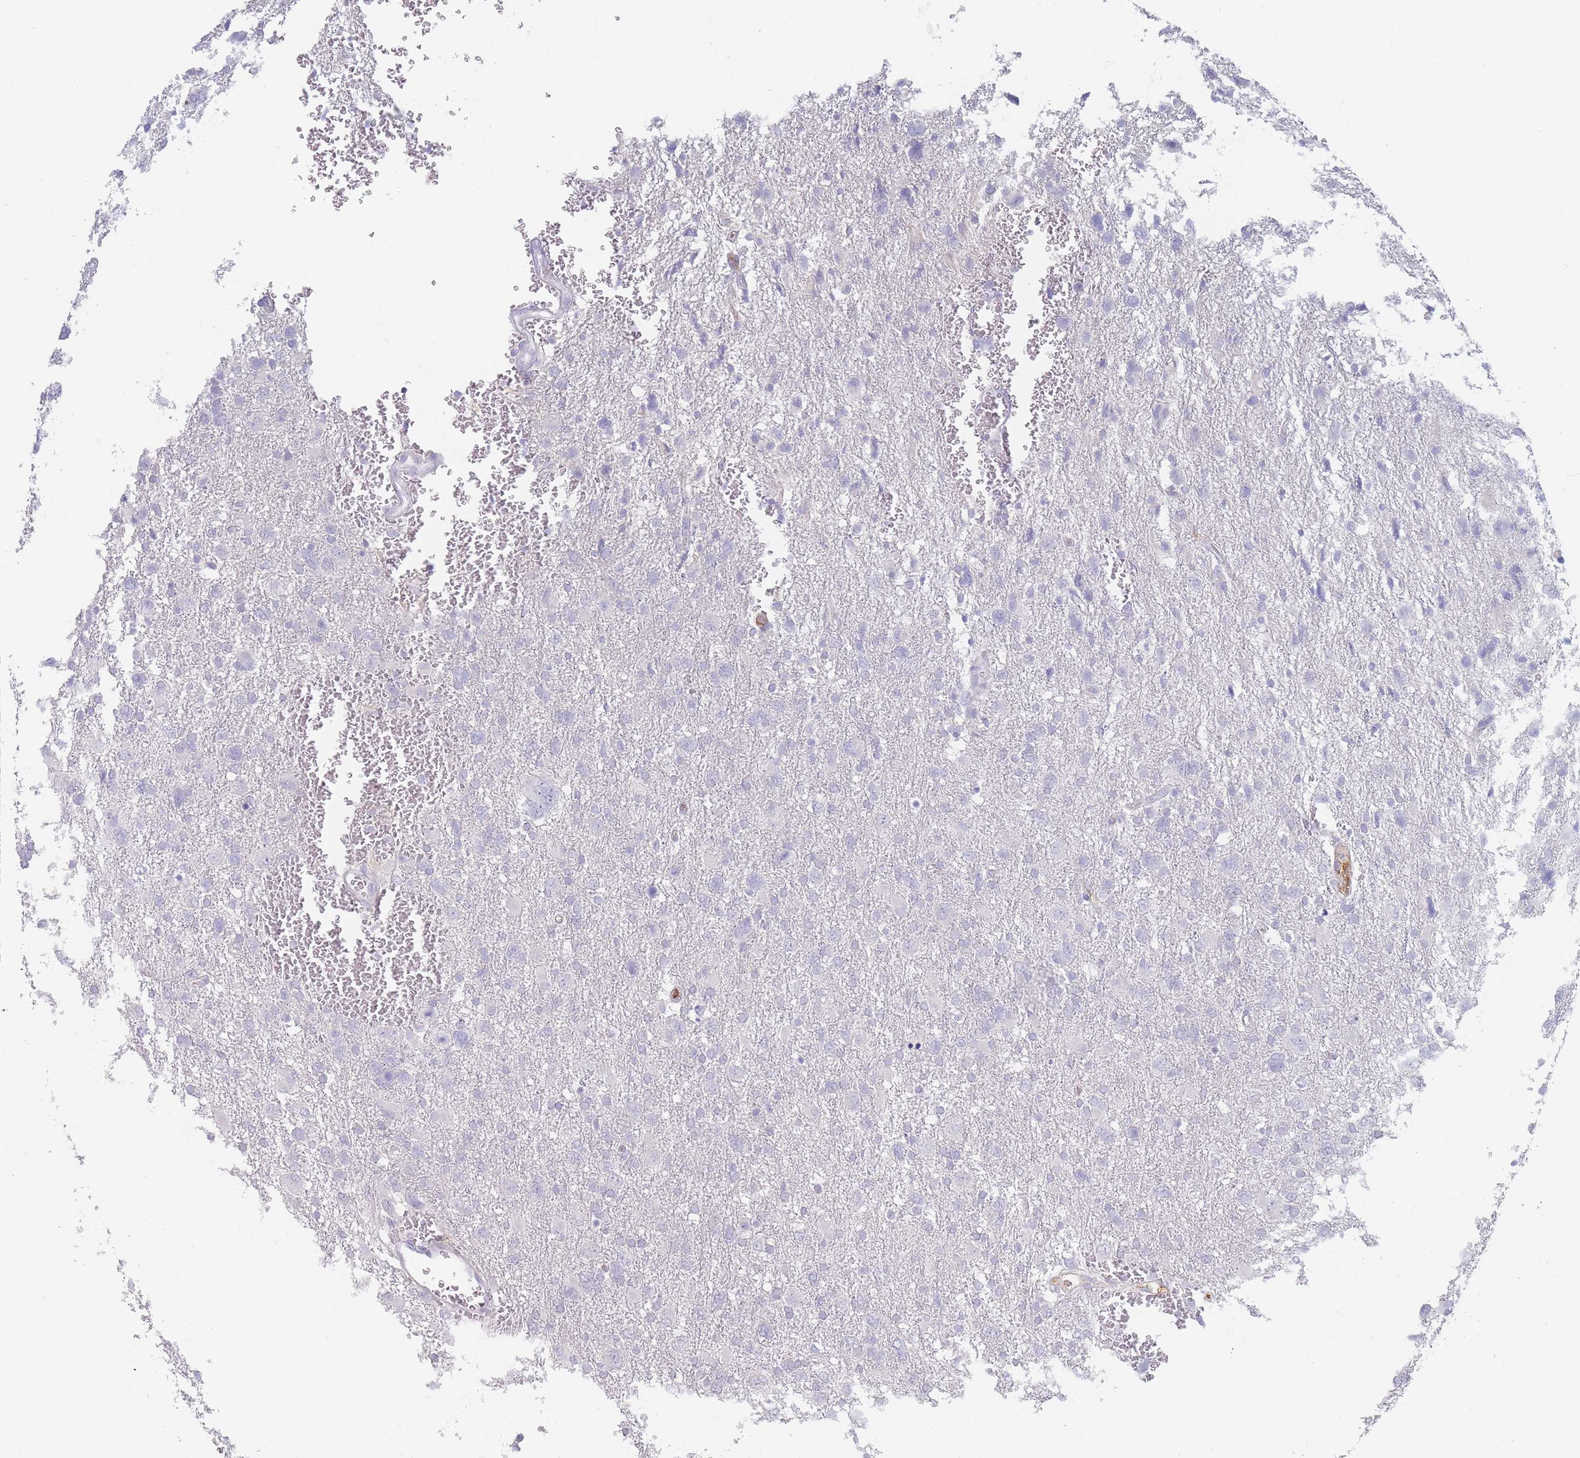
{"staining": {"intensity": "negative", "quantity": "none", "location": "none"}, "tissue": "glioma", "cell_type": "Tumor cells", "image_type": "cancer", "snomed": [{"axis": "morphology", "description": "Glioma, malignant, High grade"}, {"axis": "topography", "description": "Brain"}], "caption": "Immunohistochemistry image of glioma stained for a protein (brown), which reveals no expression in tumor cells.", "gene": "PRG4", "patient": {"sex": "male", "age": 61}}